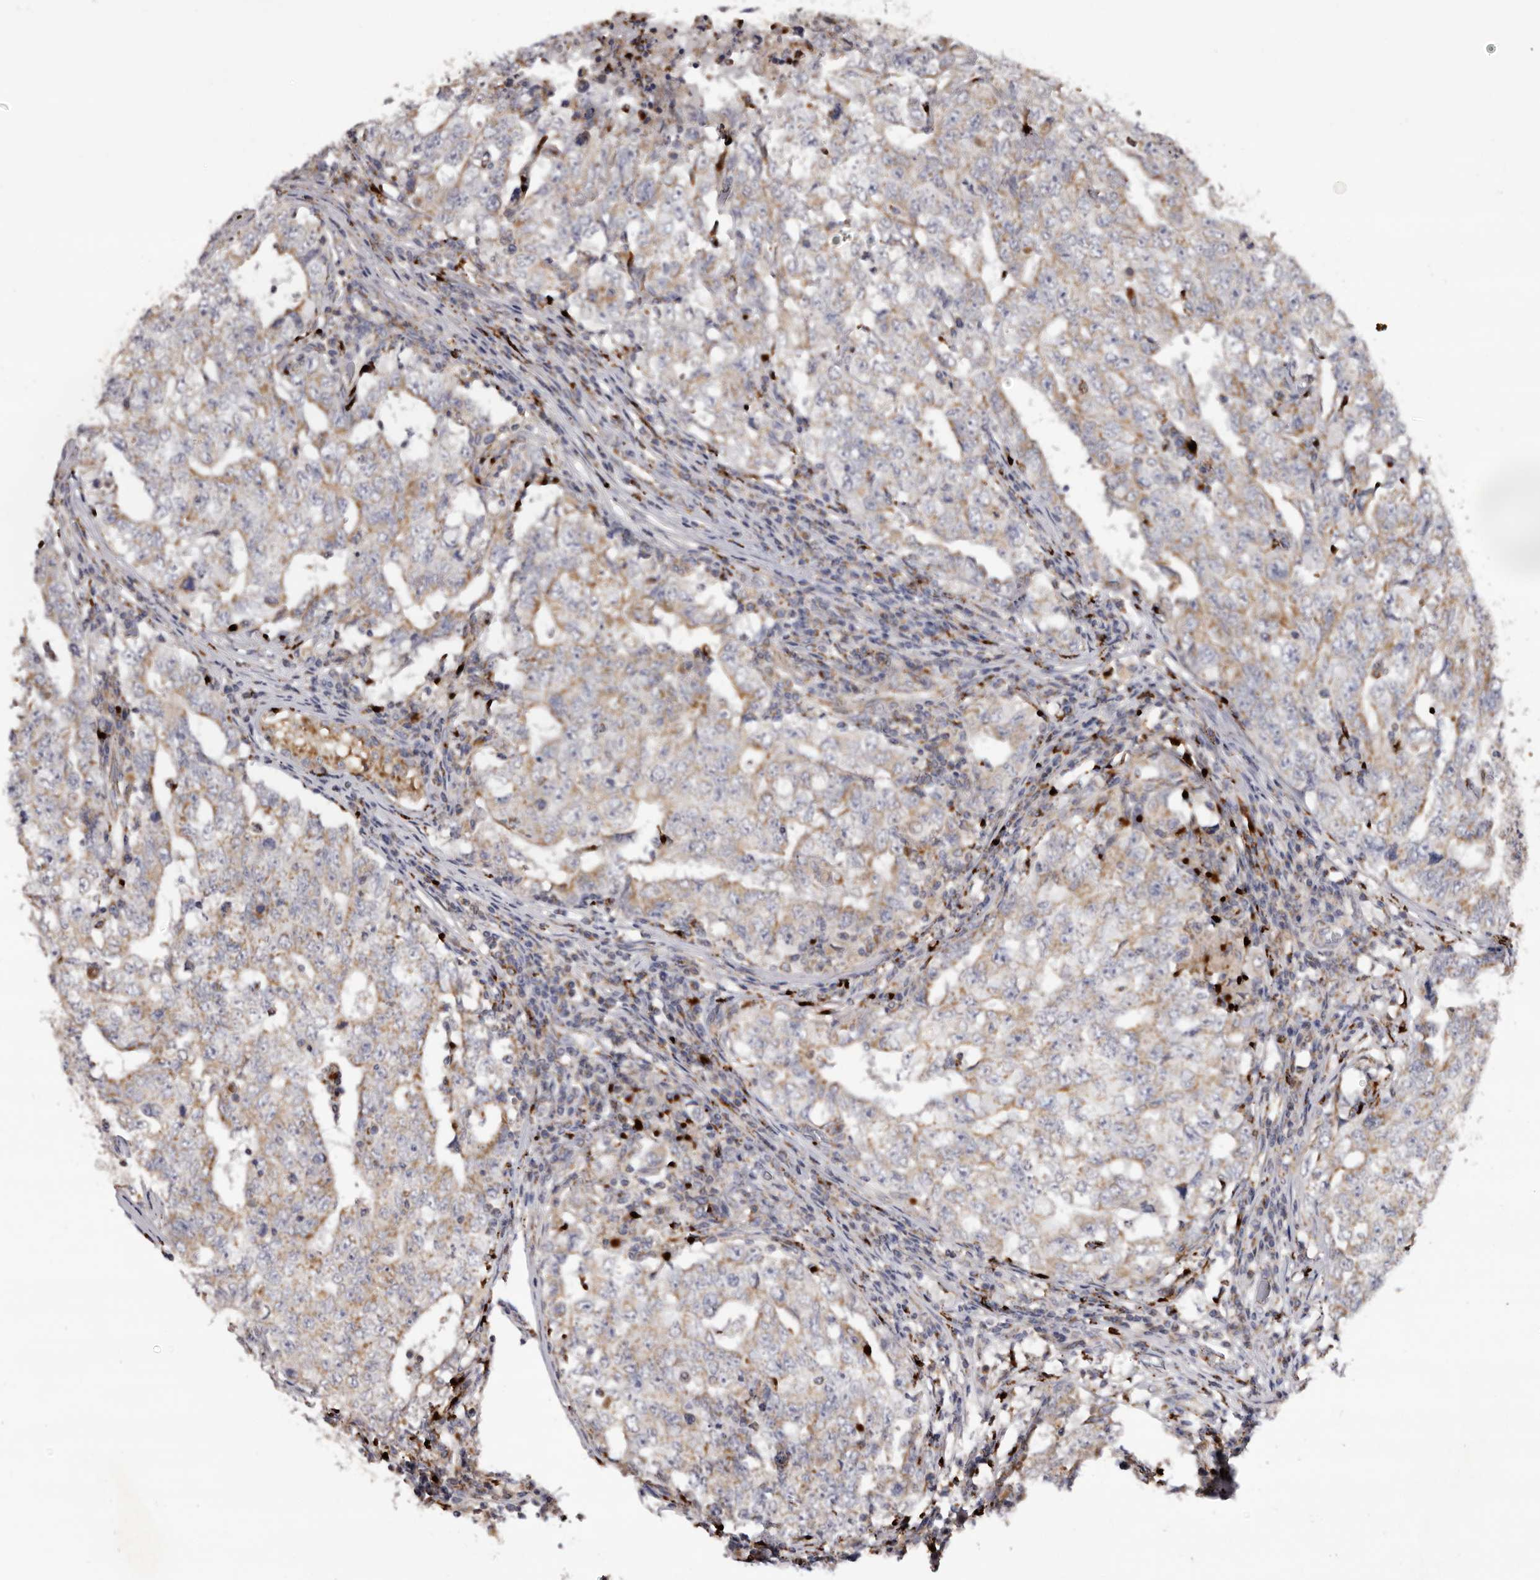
{"staining": {"intensity": "moderate", "quantity": "25%-75%", "location": "cytoplasmic/membranous"}, "tissue": "testis cancer", "cell_type": "Tumor cells", "image_type": "cancer", "snomed": [{"axis": "morphology", "description": "Carcinoma, Embryonal, NOS"}, {"axis": "topography", "description": "Testis"}], "caption": "Moderate cytoplasmic/membranous expression for a protein is present in approximately 25%-75% of tumor cells of testis embryonal carcinoma using IHC.", "gene": "MECR", "patient": {"sex": "male", "age": 26}}